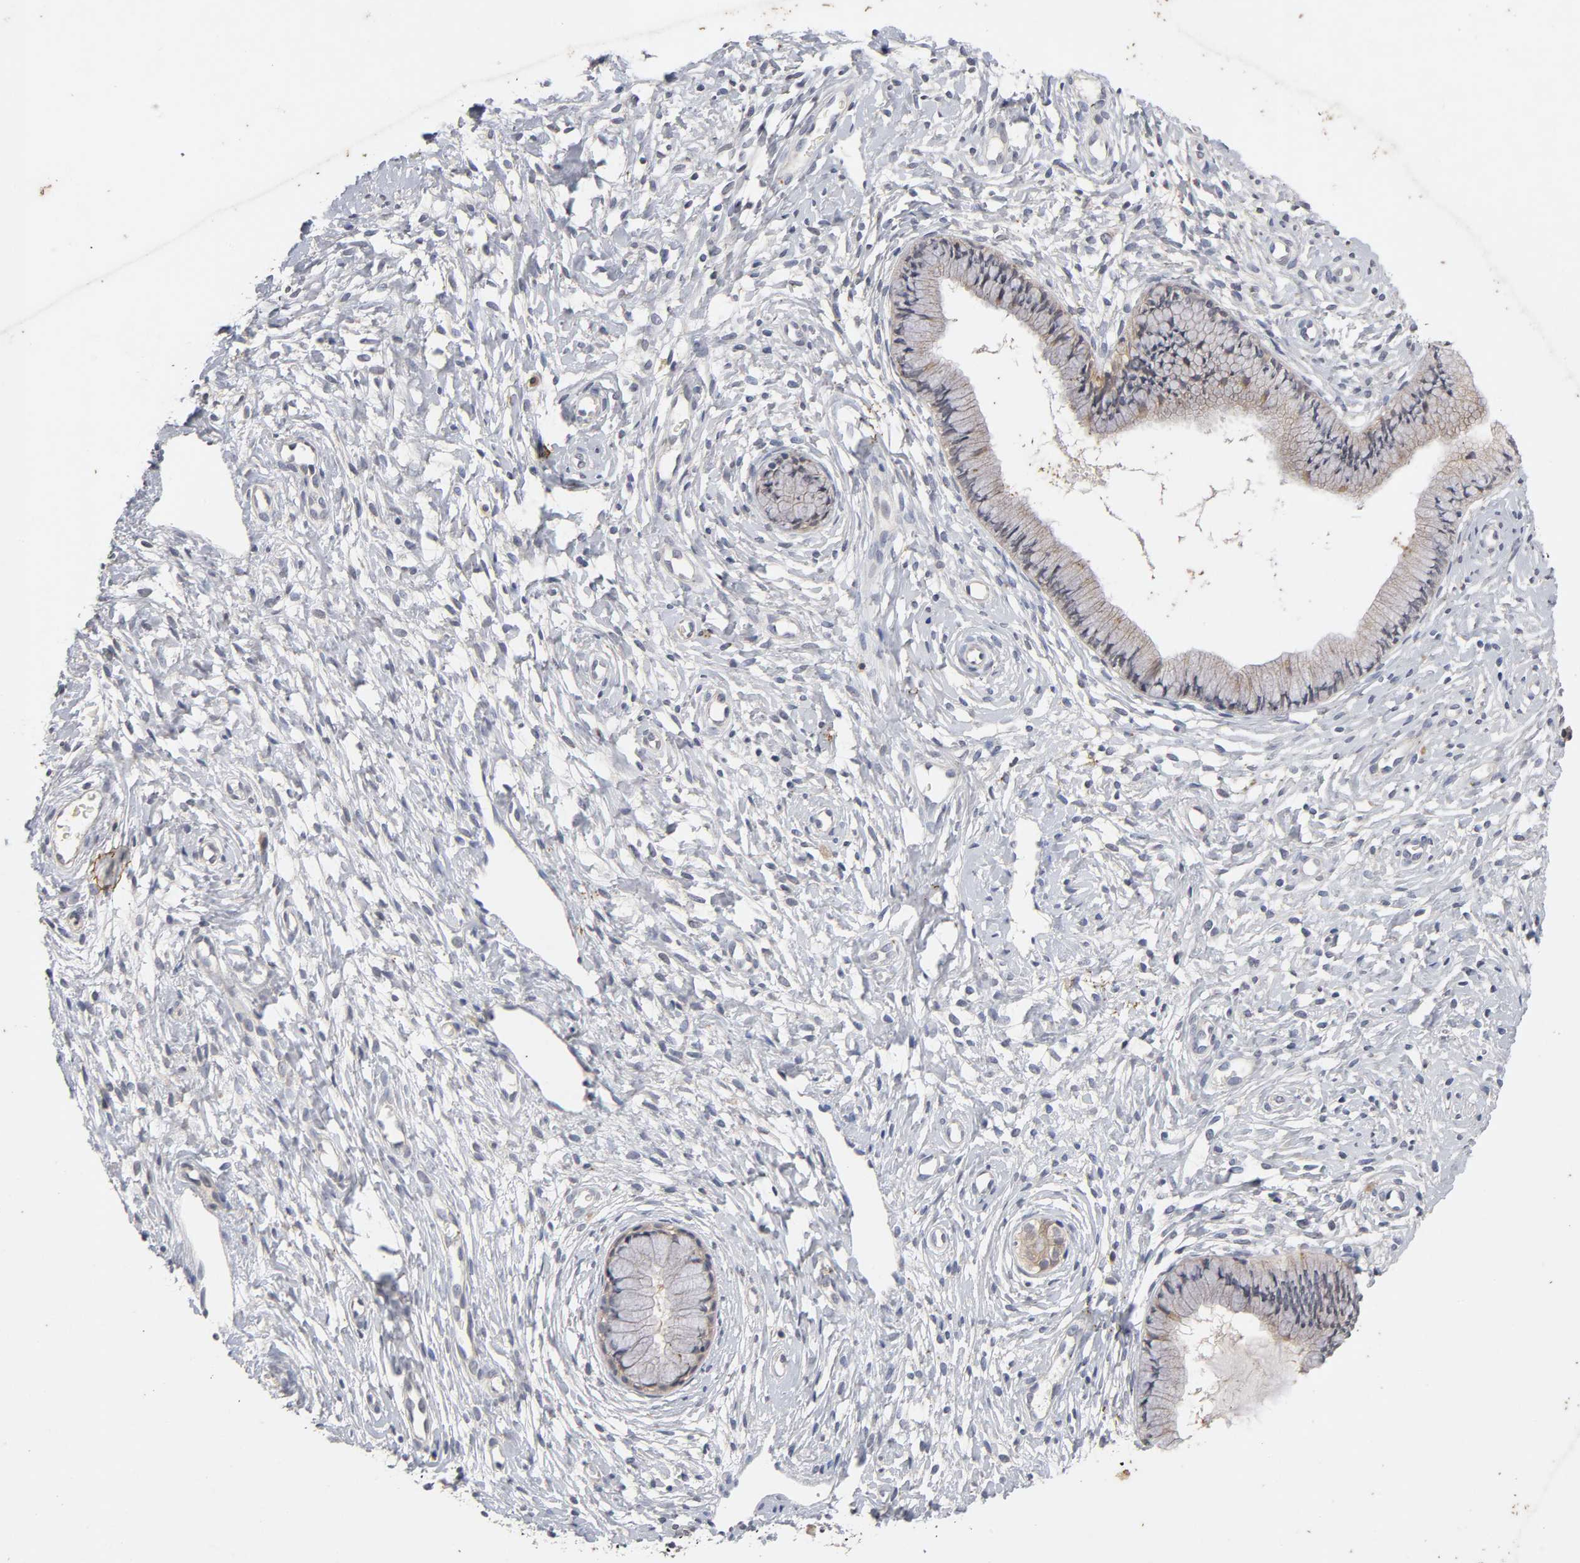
{"staining": {"intensity": "weak", "quantity": ">75%", "location": "cytoplasmic/membranous"}, "tissue": "cervix", "cell_type": "Glandular cells", "image_type": "normal", "snomed": [{"axis": "morphology", "description": "Normal tissue, NOS"}, {"axis": "topography", "description": "Cervix"}], "caption": "Protein analysis of benign cervix reveals weak cytoplasmic/membranous positivity in about >75% of glandular cells.", "gene": "CXADR", "patient": {"sex": "female", "age": 46}}